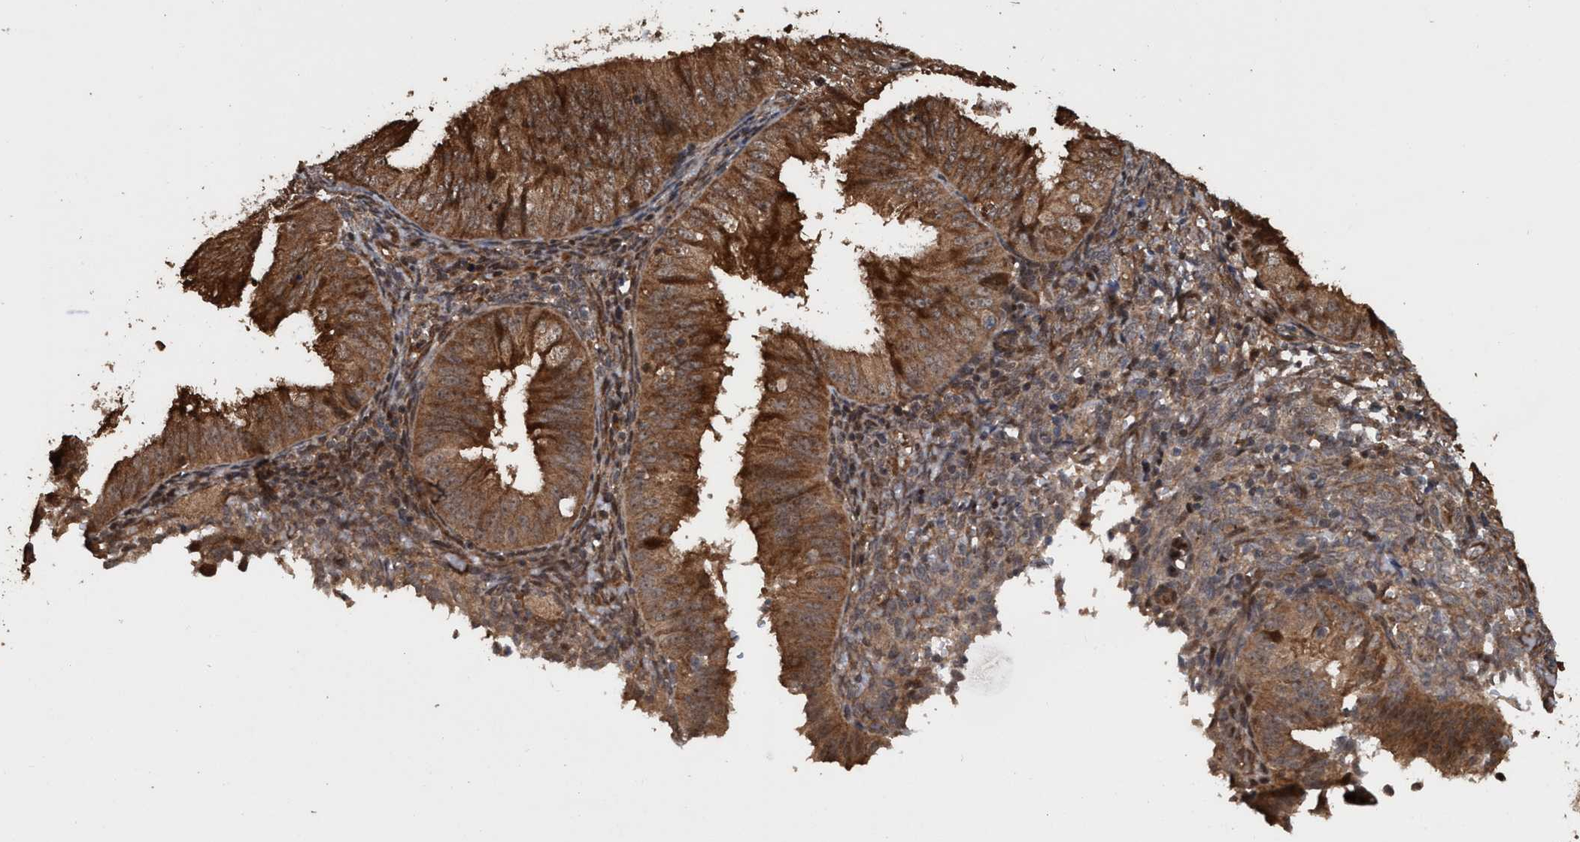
{"staining": {"intensity": "moderate", "quantity": ">75%", "location": "cytoplasmic/membranous"}, "tissue": "endometrial cancer", "cell_type": "Tumor cells", "image_type": "cancer", "snomed": [{"axis": "morphology", "description": "Normal tissue, NOS"}, {"axis": "morphology", "description": "Adenocarcinoma, NOS"}, {"axis": "topography", "description": "Endometrium"}], "caption": "Immunohistochemical staining of human endometrial cancer reveals medium levels of moderate cytoplasmic/membranous protein expression in approximately >75% of tumor cells.", "gene": "TRPC7", "patient": {"sex": "female", "age": 53}}